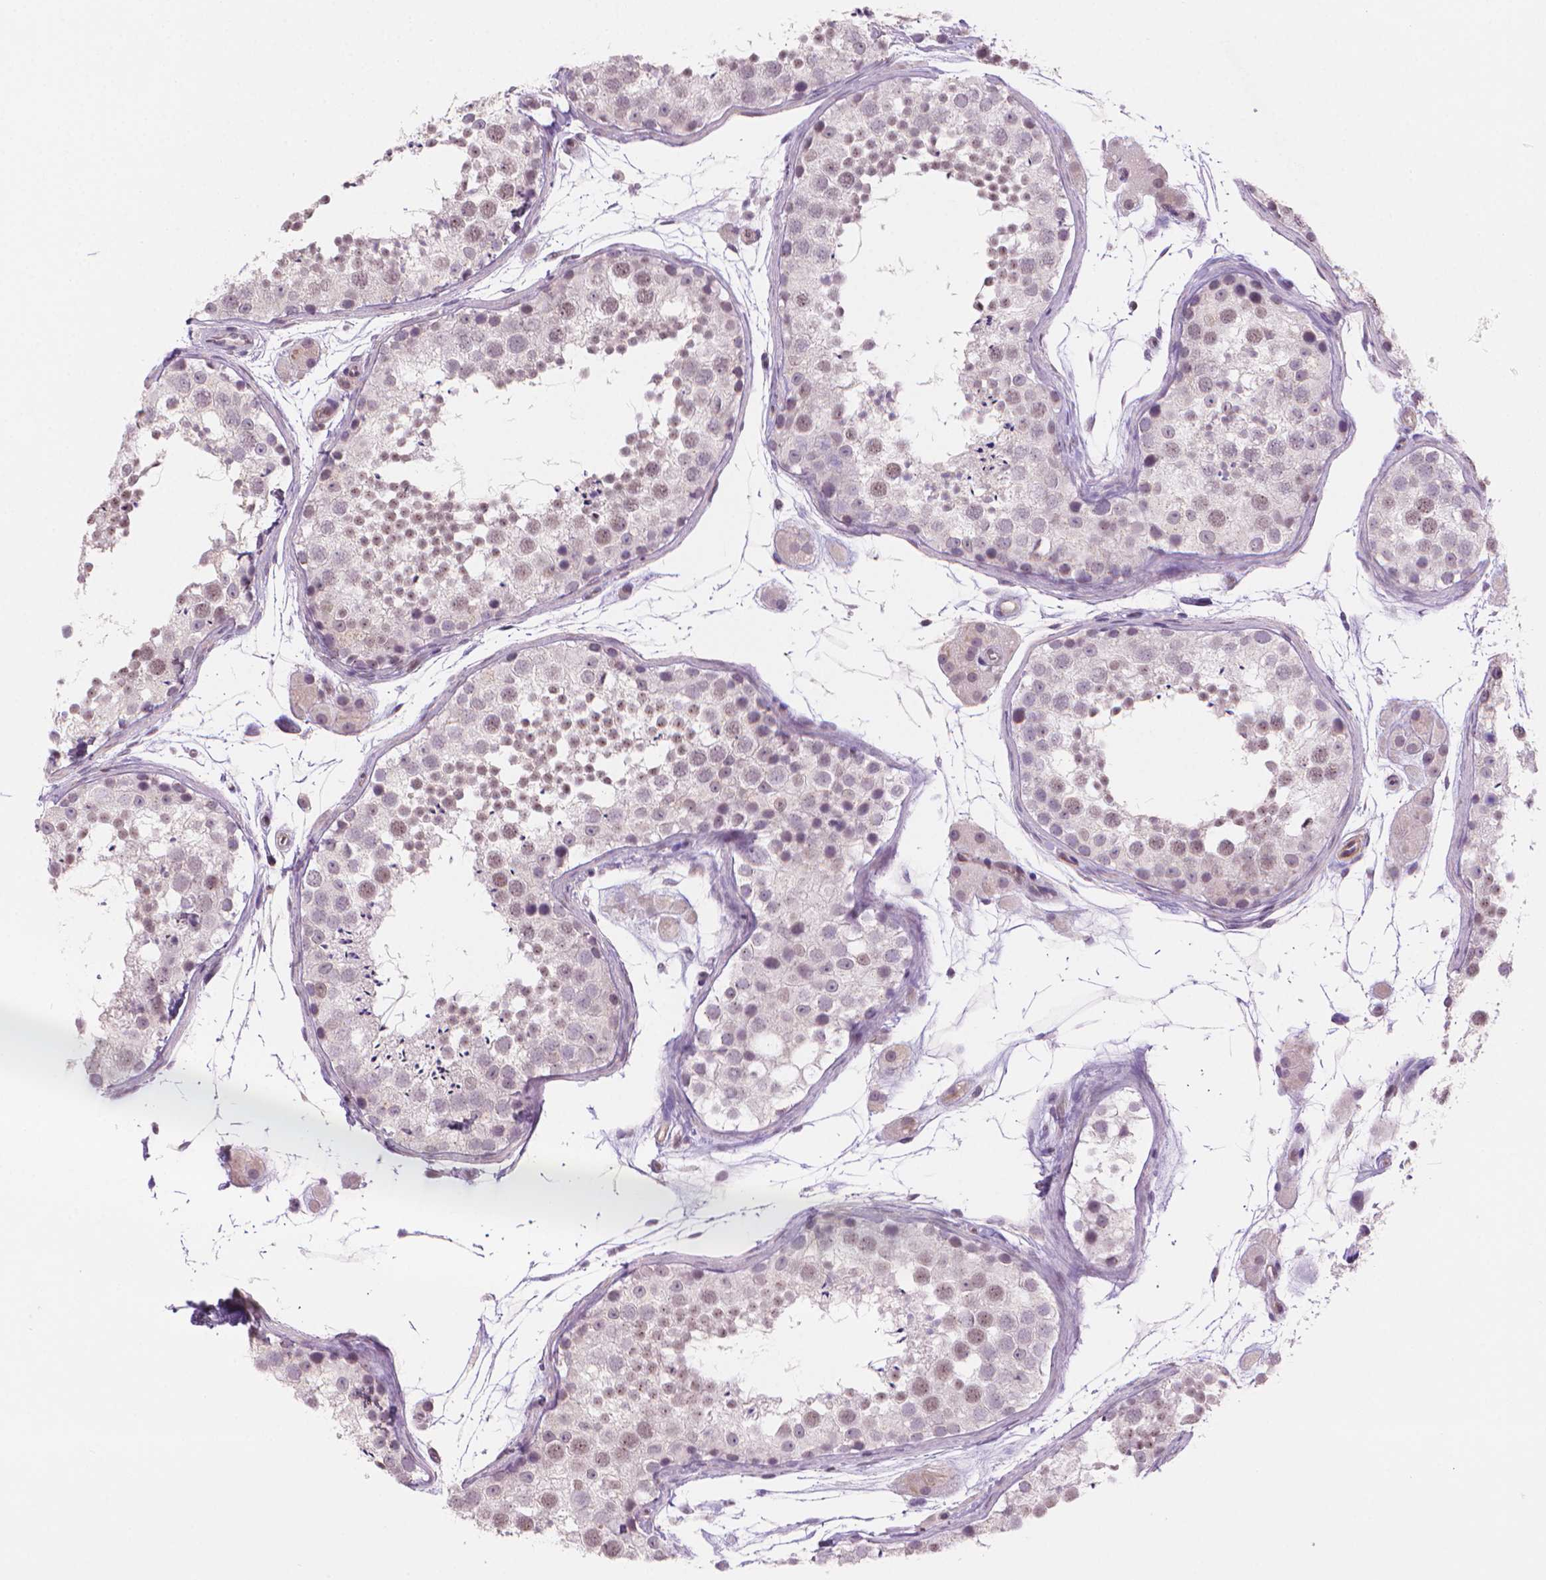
{"staining": {"intensity": "weak", "quantity": "<25%", "location": "nuclear"}, "tissue": "testis", "cell_type": "Cells in seminiferous ducts", "image_type": "normal", "snomed": [{"axis": "morphology", "description": "Normal tissue, NOS"}, {"axis": "topography", "description": "Testis"}], "caption": "IHC micrograph of normal testis stained for a protein (brown), which demonstrates no staining in cells in seminiferous ducts.", "gene": "TMEM184A", "patient": {"sex": "male", "age": 41}}